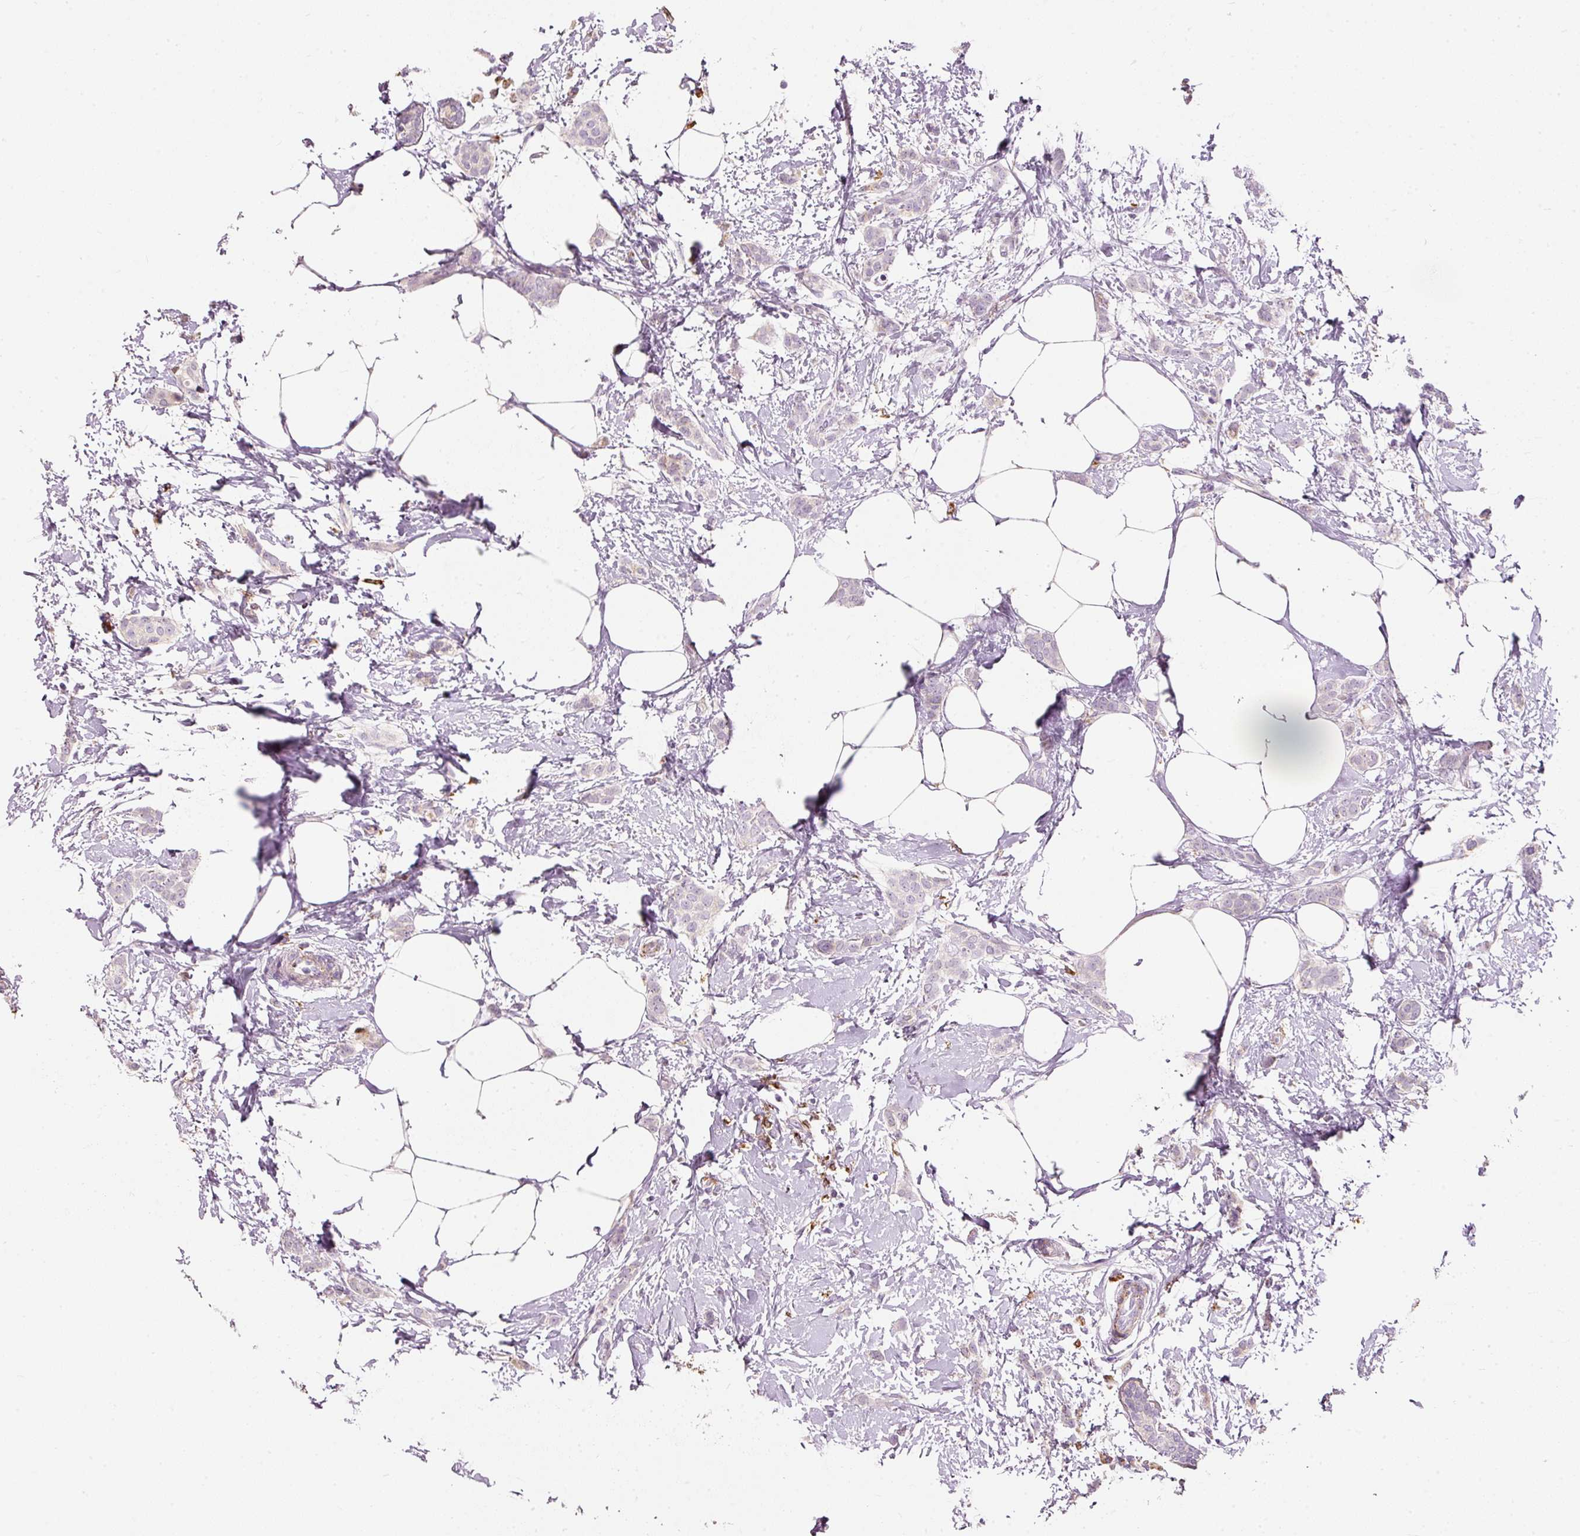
{"staining": {"intensity": "negative", "quantity": "none", "location": "none"}, "tissue": "breast cancer", "cell_type": "Tumor cells", "image_type": "cancer", "snomed": [{"axis": "morphology", "description": "Duct carcinoma"}, {"axis": "topography", "description": "Breast"}], "caption": "Tumor cells show no significant protein positivity in breast infiltrating ductal carcinoma.", "gene": "MTHFD2", "patient": {"sex": "female", "age": 72}}